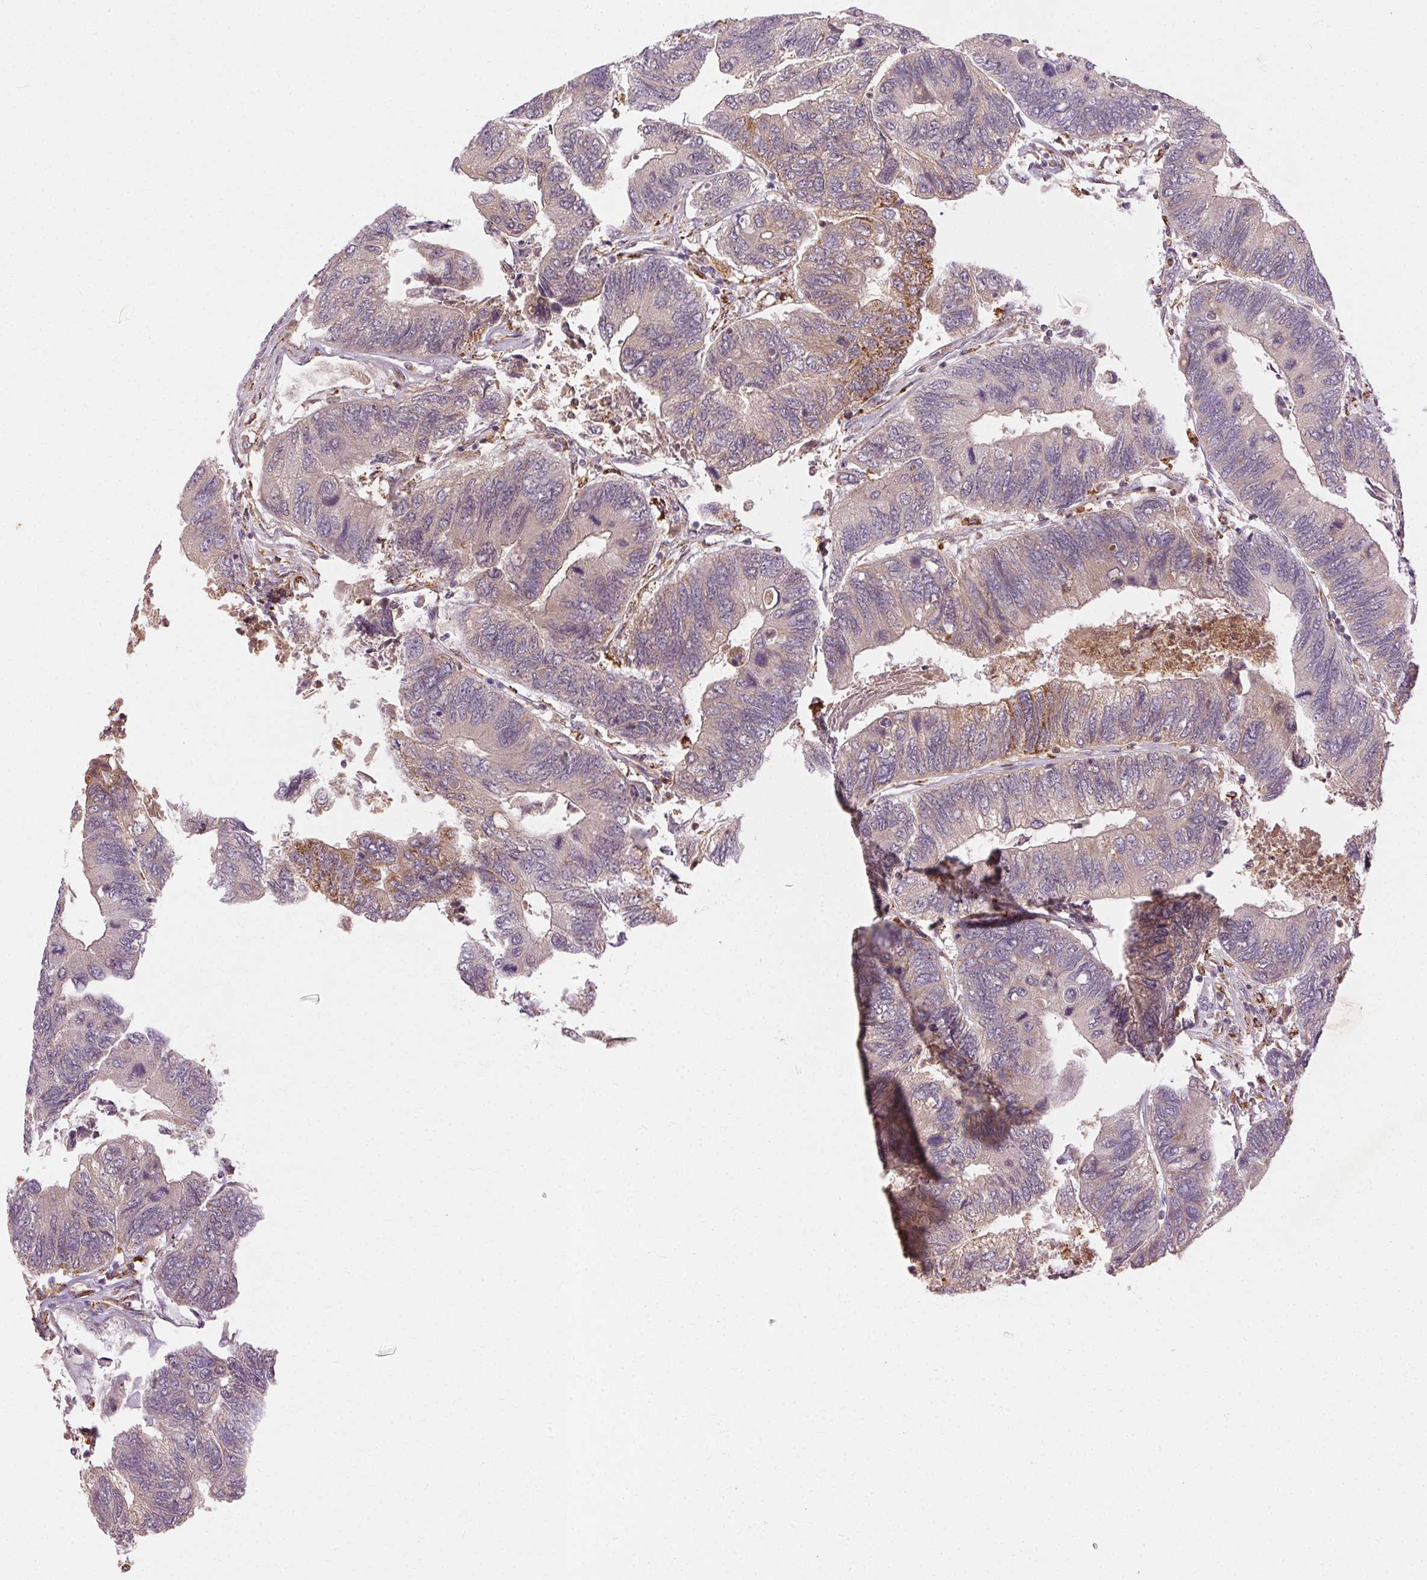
{"staining": {"intensity": "moderate", "quantity": "<25%", "location": "cytoplasmic/membranous"}, "tissue": "colorectal cancer", "cell_type": "Tumor cells", "image_type": "cancer", "snomed": [{"axis": "morphology", "description": "Adenocarcinoma, NOS"}, {"axis": "topography", "description": "Colon"}], "caption": "Human colorectal cancer stained with a protein marker demonstrates moderate staining in tumor cells.", "gene": "REP15", "patient": {"sex": "female", "age": 67}}